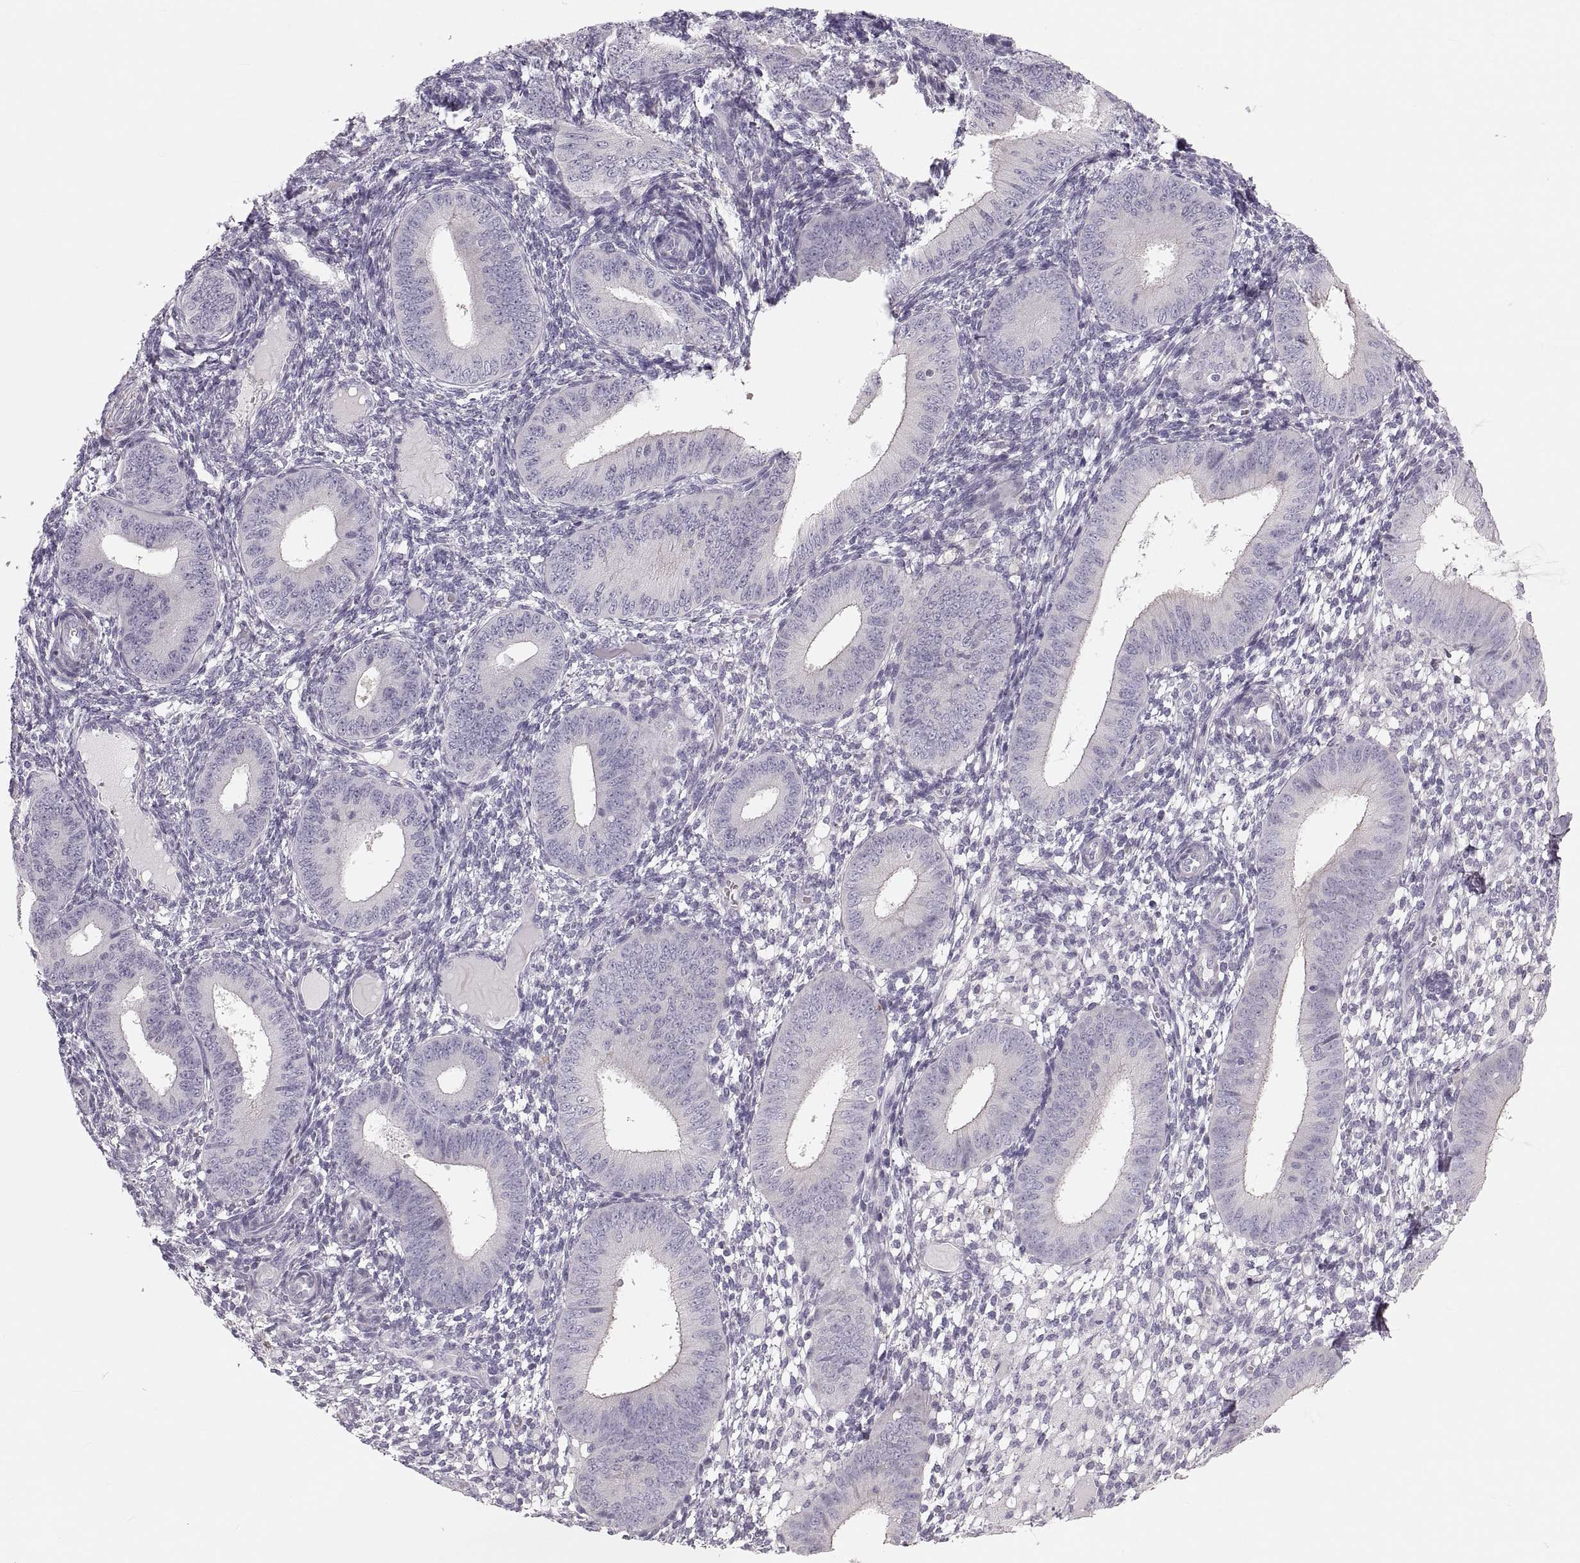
{"staining": {"intensity": "negative", "quantity": "none", "location": "none"}, "tissue": "endometrium", "cell_type": "Cells in endometrial stroma", "image_type": "normal", "snomed": [{"axis": "morphology", "description": "Normal tissue, NOS"}, {"axis": "topography", "description": "Endometrium"}], "caption": "This is a photomicrograph of IHC staining of benign endometrium, which shows no staining in cells in endometrial stroma.", "gene": "RUNDC3A", "patient": {"sex": "female", "age": 39}}